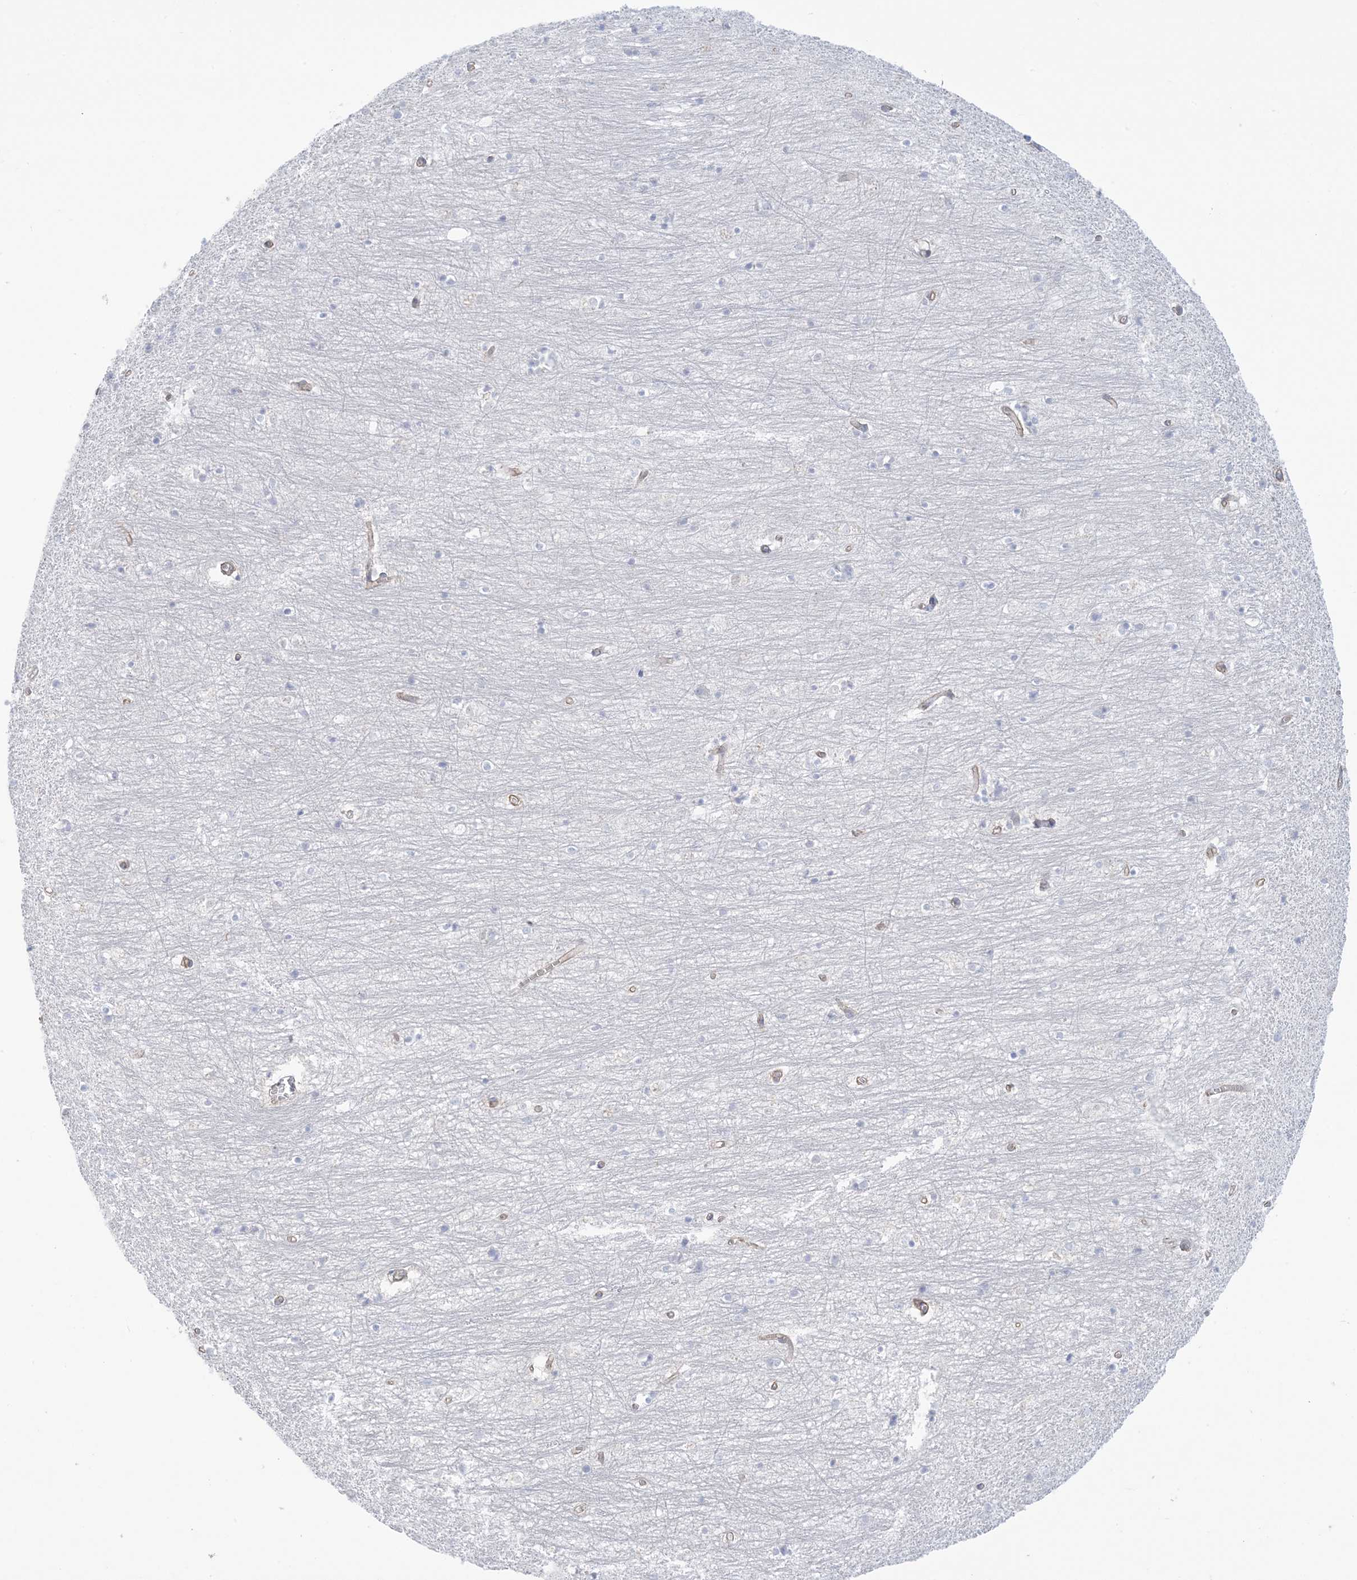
{"staining": {"intensity": "negative", "quantity": "none", "location": "none"}, "tissue": "hippocampus", "cell_type": "Glial cells", "image_type": "normal", "snomed": [{"axis": "morphology", "description": "Normal tissue, NOS"}, {"axis": "topography", "description": "Hippocampus"}], "caption": "This is an immunohistochemistry micrograph of normal hippocampus. There is no staining in glial cells.", "gene": "AGXT", "patient": {"sex": "female", "age": 64}}